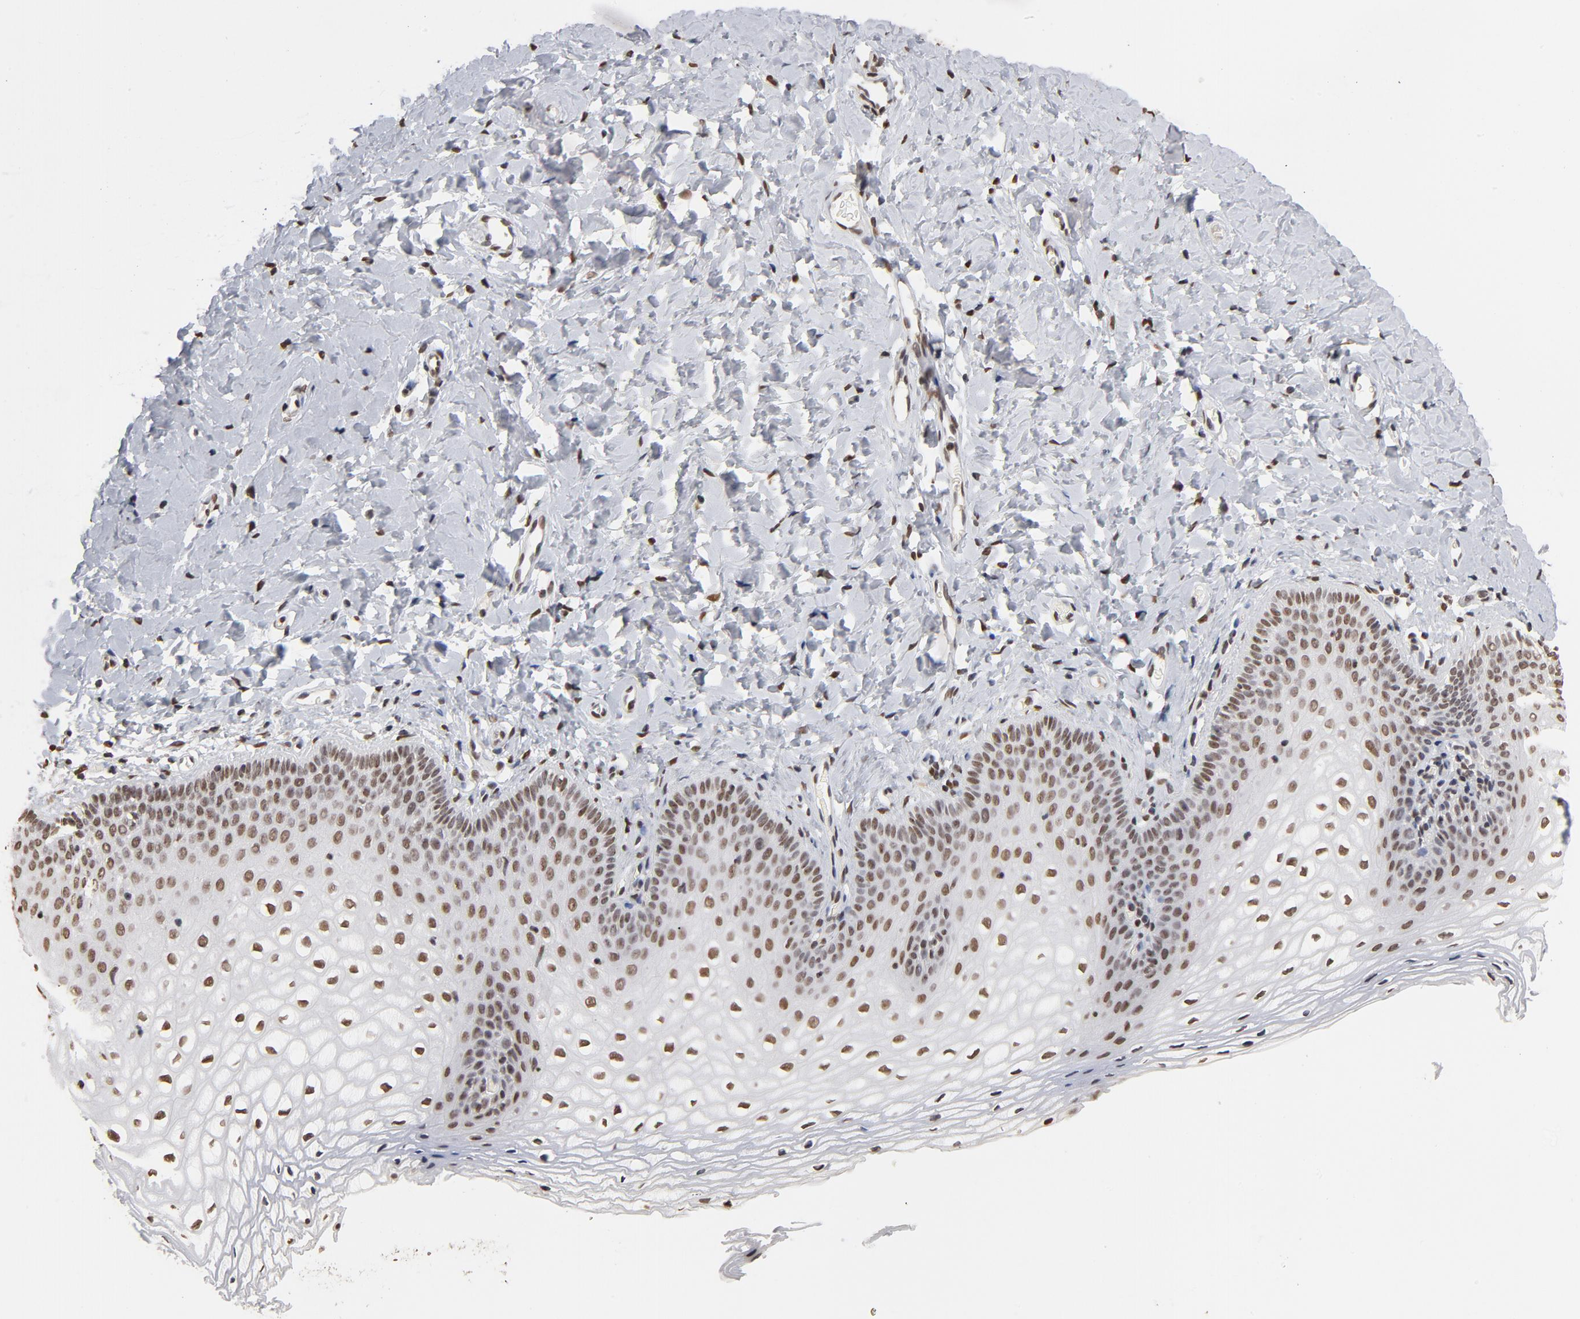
{"staining": {"intensity": "moderate", "quantity": ">75%", "location": "nuclear"}, "tissue": "vagina", "cell_type": "Squamous epithelial cells", "image_type": "normal", "snomed": [{"axis": "morphology", "description": "Normal tissue, NOS"}, {"axis": "topography", "description": "Vagina"}], "caption": "Immunohistochemistry (DAB (3,3'-diaminobenzidine)) staining of normal human vagina exhibits moderate nuclear protein staining in about >75% of squamous epithelial cells.", "gene": "TP53BP1", "patient": {"sex": "female", "age": 55}}